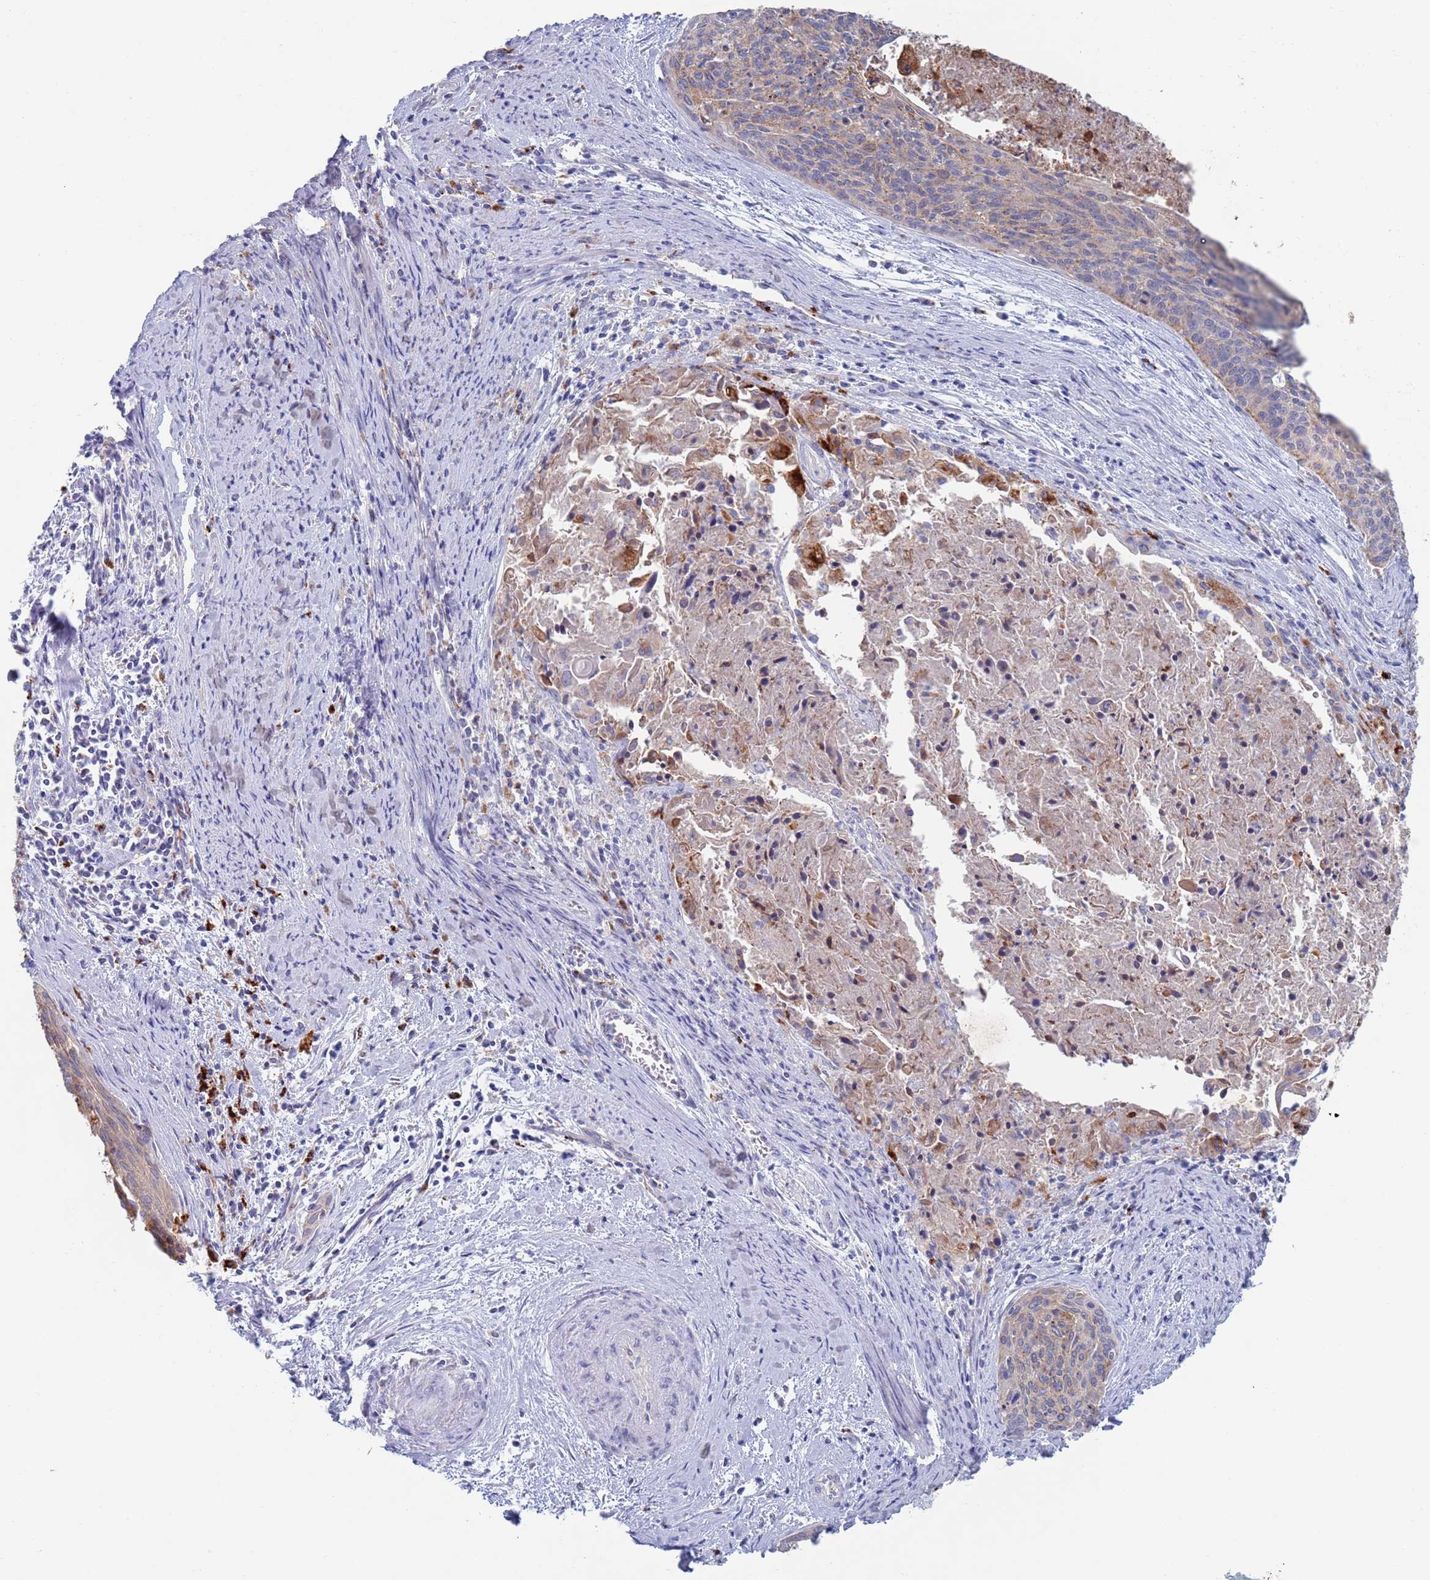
{"staining": {"intensity": "weak", "quantity": "<25%", "location": "cytoplasmic/membranous"}, "tissue": "cervical cancer", "cell_type": "Tumor cells", "image_type": "cancer", "snomed": [{"axis": "morphology", "description": "Squamous cell carcinoma, NOS"}, {"axis": "topography", "description": "Cervix"}], "caption": "Immunohistochemistry histopathology image of human cervical cancer stained for a protein (brown), which shows no positivity in tumor cells.", "gene": "FUCA1", "patient": {"sex": "female", "age": 55}}